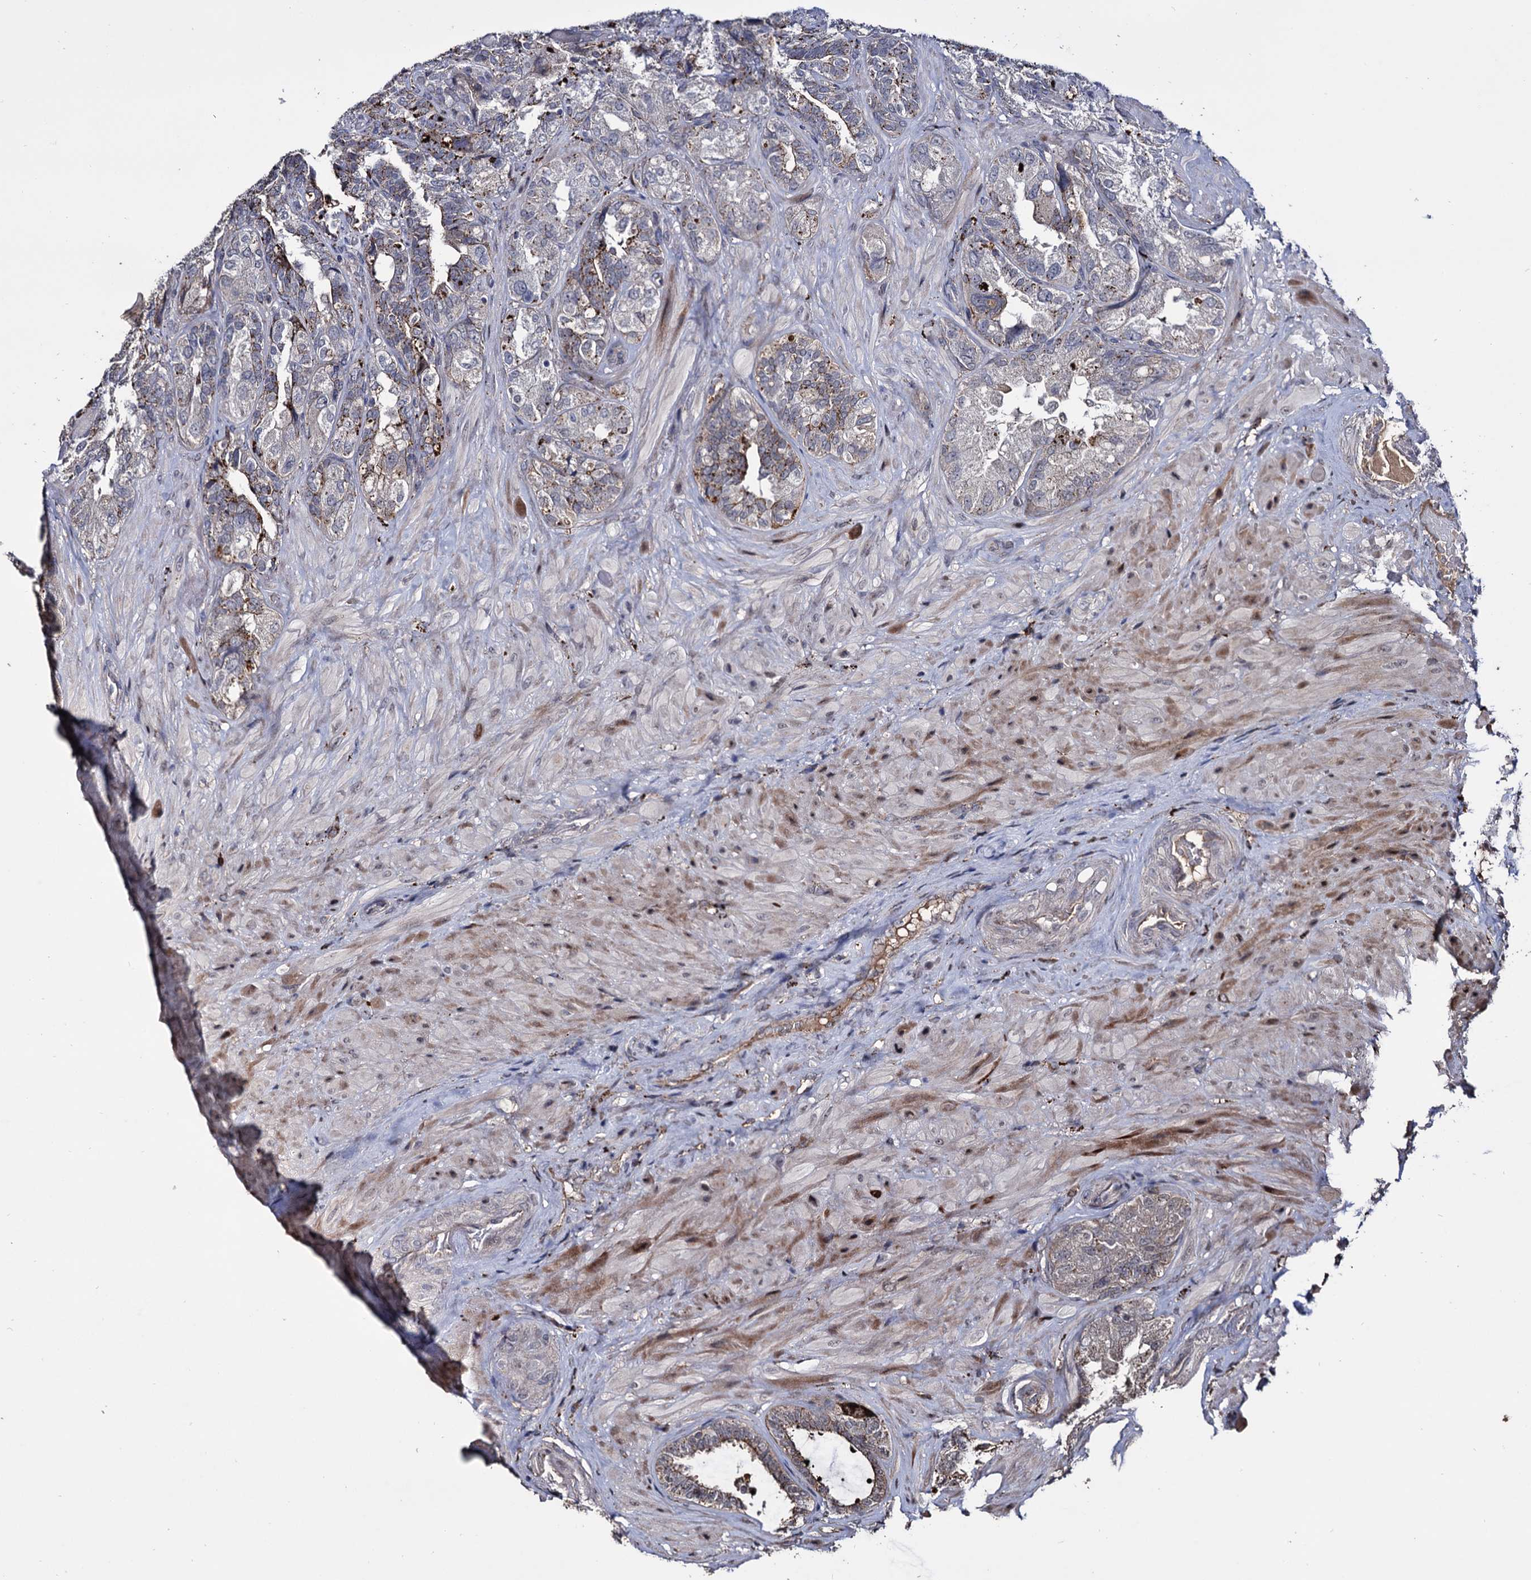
{"staining": {"intensity": "moderate", "quantity": "<25%", "location": "cytoplasmic/membranous"}, "tissue": "seminal vesicle", "cell_type": "Glandular cells", "image_type": "normal", "snomed": [{"axis": "morphology", "description": "Normal tissue, NOS"}, {"axis": "topography", "description": "Prostate and seminal vesicle, NOS"}, {"axis": "topography", "description": "Prostate"}, {"axis": "topography", "description": "Seminal veicle"}], "caption": "Moderate cytoplasmic/membranous protein positivity is appreciated in approximately <25% of glandular cells in seminal vesicle. (Brightfield microscopy of DAB IHC at high magnification).", "gene": "MICAL2", "patient": {"sex": "male", "age": 67}}